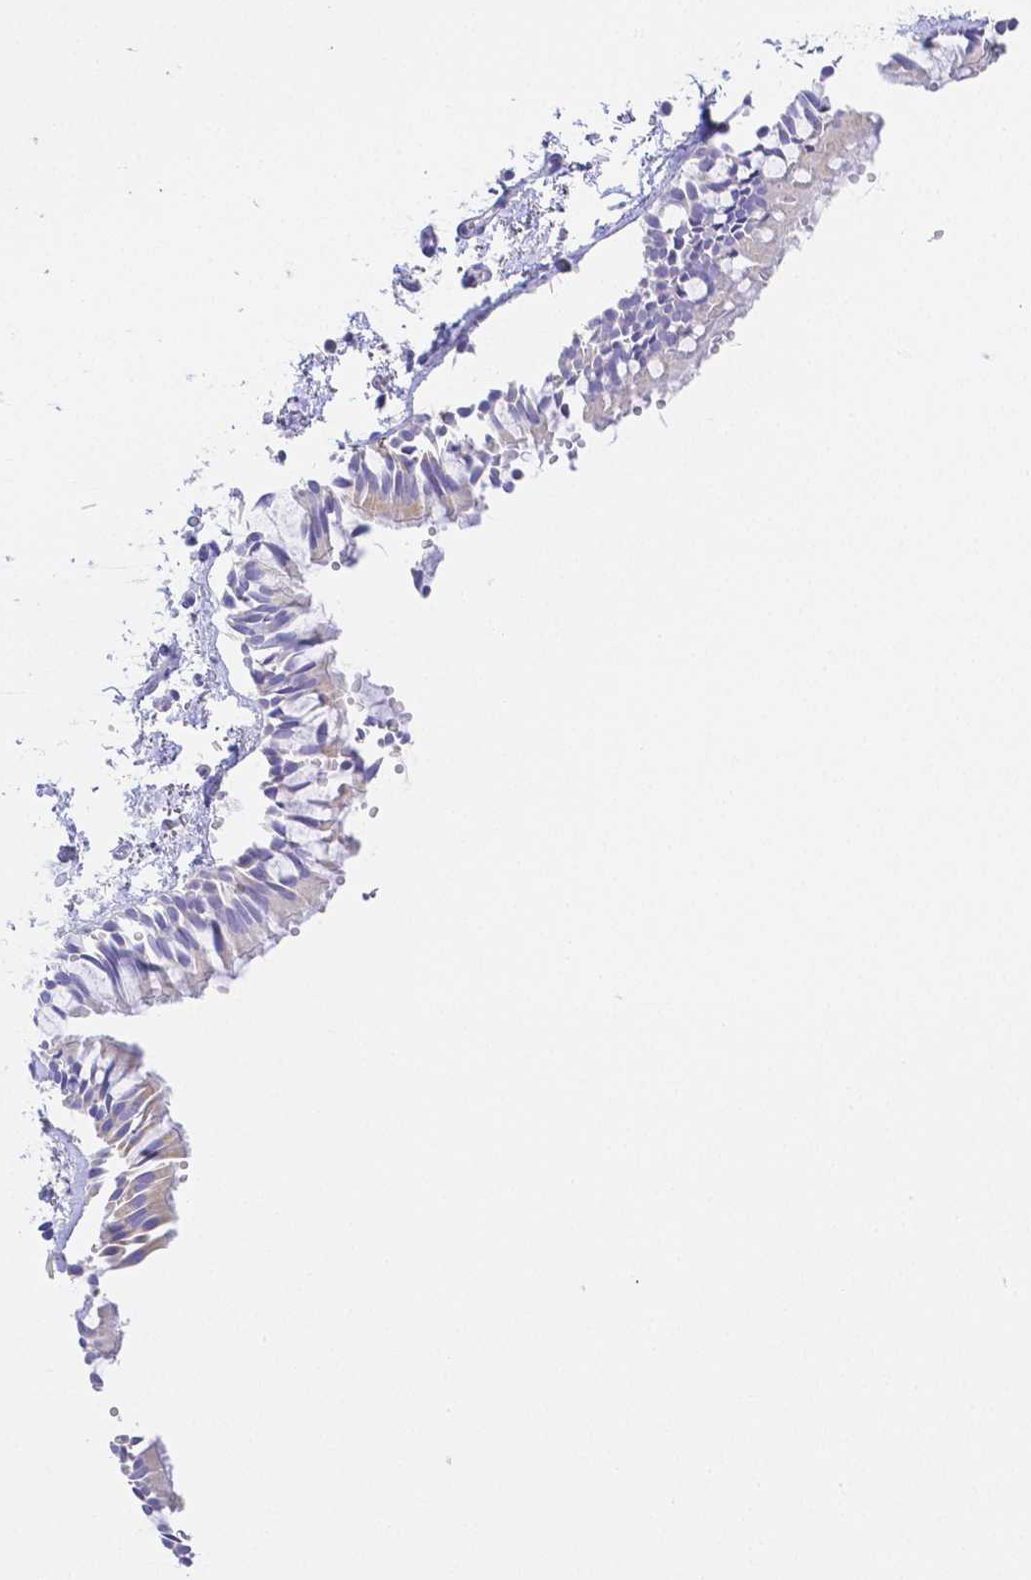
{"staining": {"intensity": "negative", "quantity": "none", "location": "none"}, "tissue": "bronchus", "cell_type": "Respiratory epithelial cells", "image_type": "normal", "snomed": [{"axis": "morphology", "description": "Normal tissue, NOS"}, {"axis": "topography", "description": "Bronchus"}], "caption": "A photomicrograph of bronchus stained for a protein demonstrates no brown staining in respiratory epithelial cells. (Stains: DAB (3,3'-diaminobenzidine) immunohistochemistry with hematoxylin counter stain, Microscopy: brightfield microscopy at high magnification).", "gene": "ZG16B", "patient": {"sex": "female", "age": 59}}